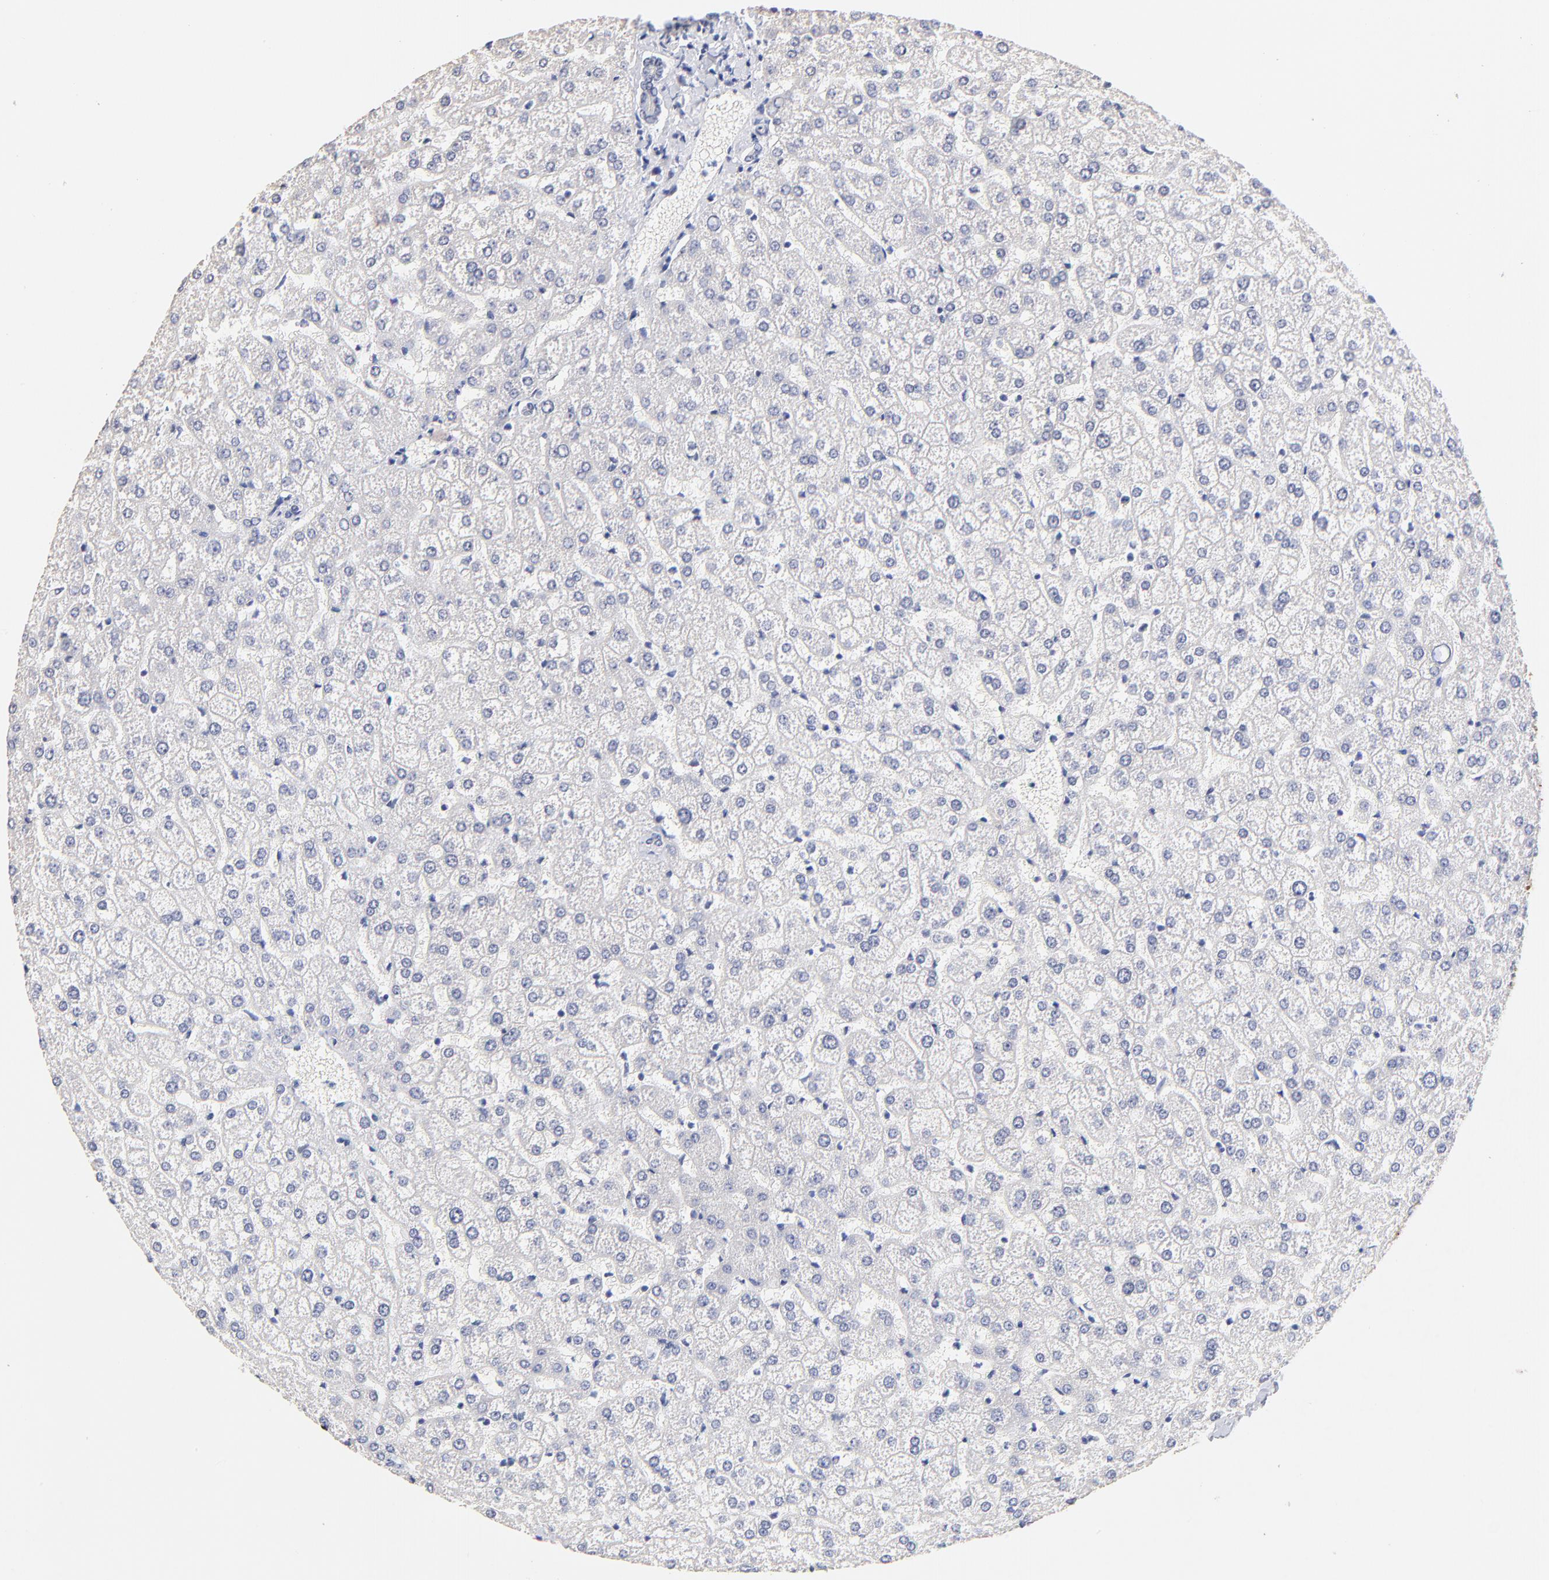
{"staining": {"intensity": "negative", "quantity": "none", "location": "none"}, "tissue": "liver", "cell_type": "Cholangiocytes", "image_type": "normal", "snomed": [{"axis": "morphology", "description": "Normal tissue, NOS"}, {"axis": "topography", "description": "Liver"}], "caption": "Unremarkable liver was stained to show a protein in brown. There is no significant positivity in cholangiocytes. (DAB IHC, high magnification).", "gene": "ZNF74", "patient": {"sex": "female", "age": 32}}